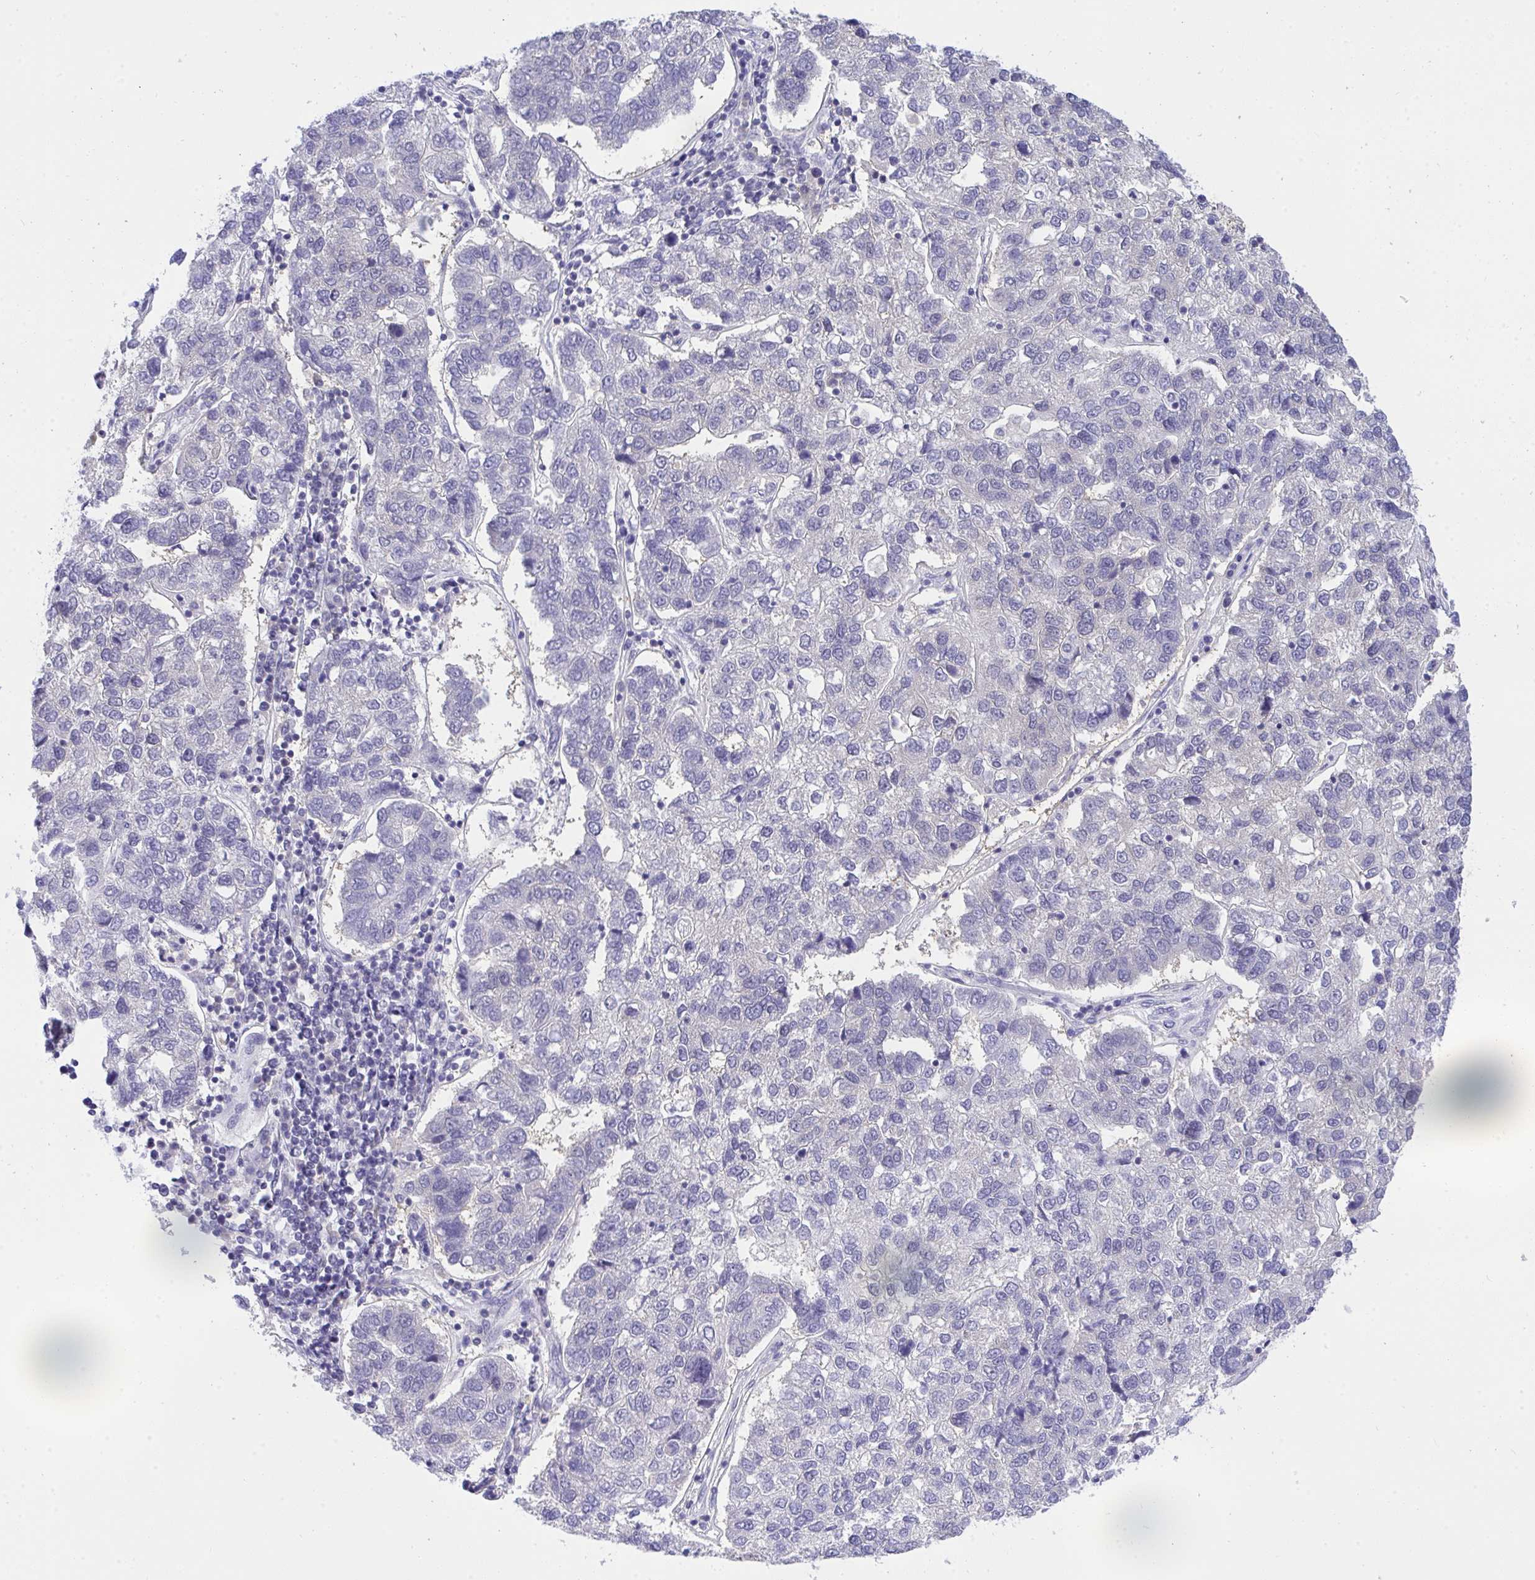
{"staining": {"intensity": "negative", "quantity": "none", "location": "none"}, "tissue": "pancreatic cancer", "cell_type": "Tumor cells", "image_type": "cancer", "snomed": [{"axis": "morphology", "description": "Adenocarcinoma, NOS"}, {"axis": "topography", "description": "Pancreas"}], "caption": "High magnification brightfield microscopy of pancreatic adenocarcinoma stained with DAB (3,3'-diaminobenzidine) (brown) and counterstained with hematoxylin (blue): tumor cells show no significant staining. (DAB immunohistochemistry (IHC) visualized using brightfield microscopy, high magnification).", "gene": "THOP1", "patient": {"sex": "female", "age": 61}}